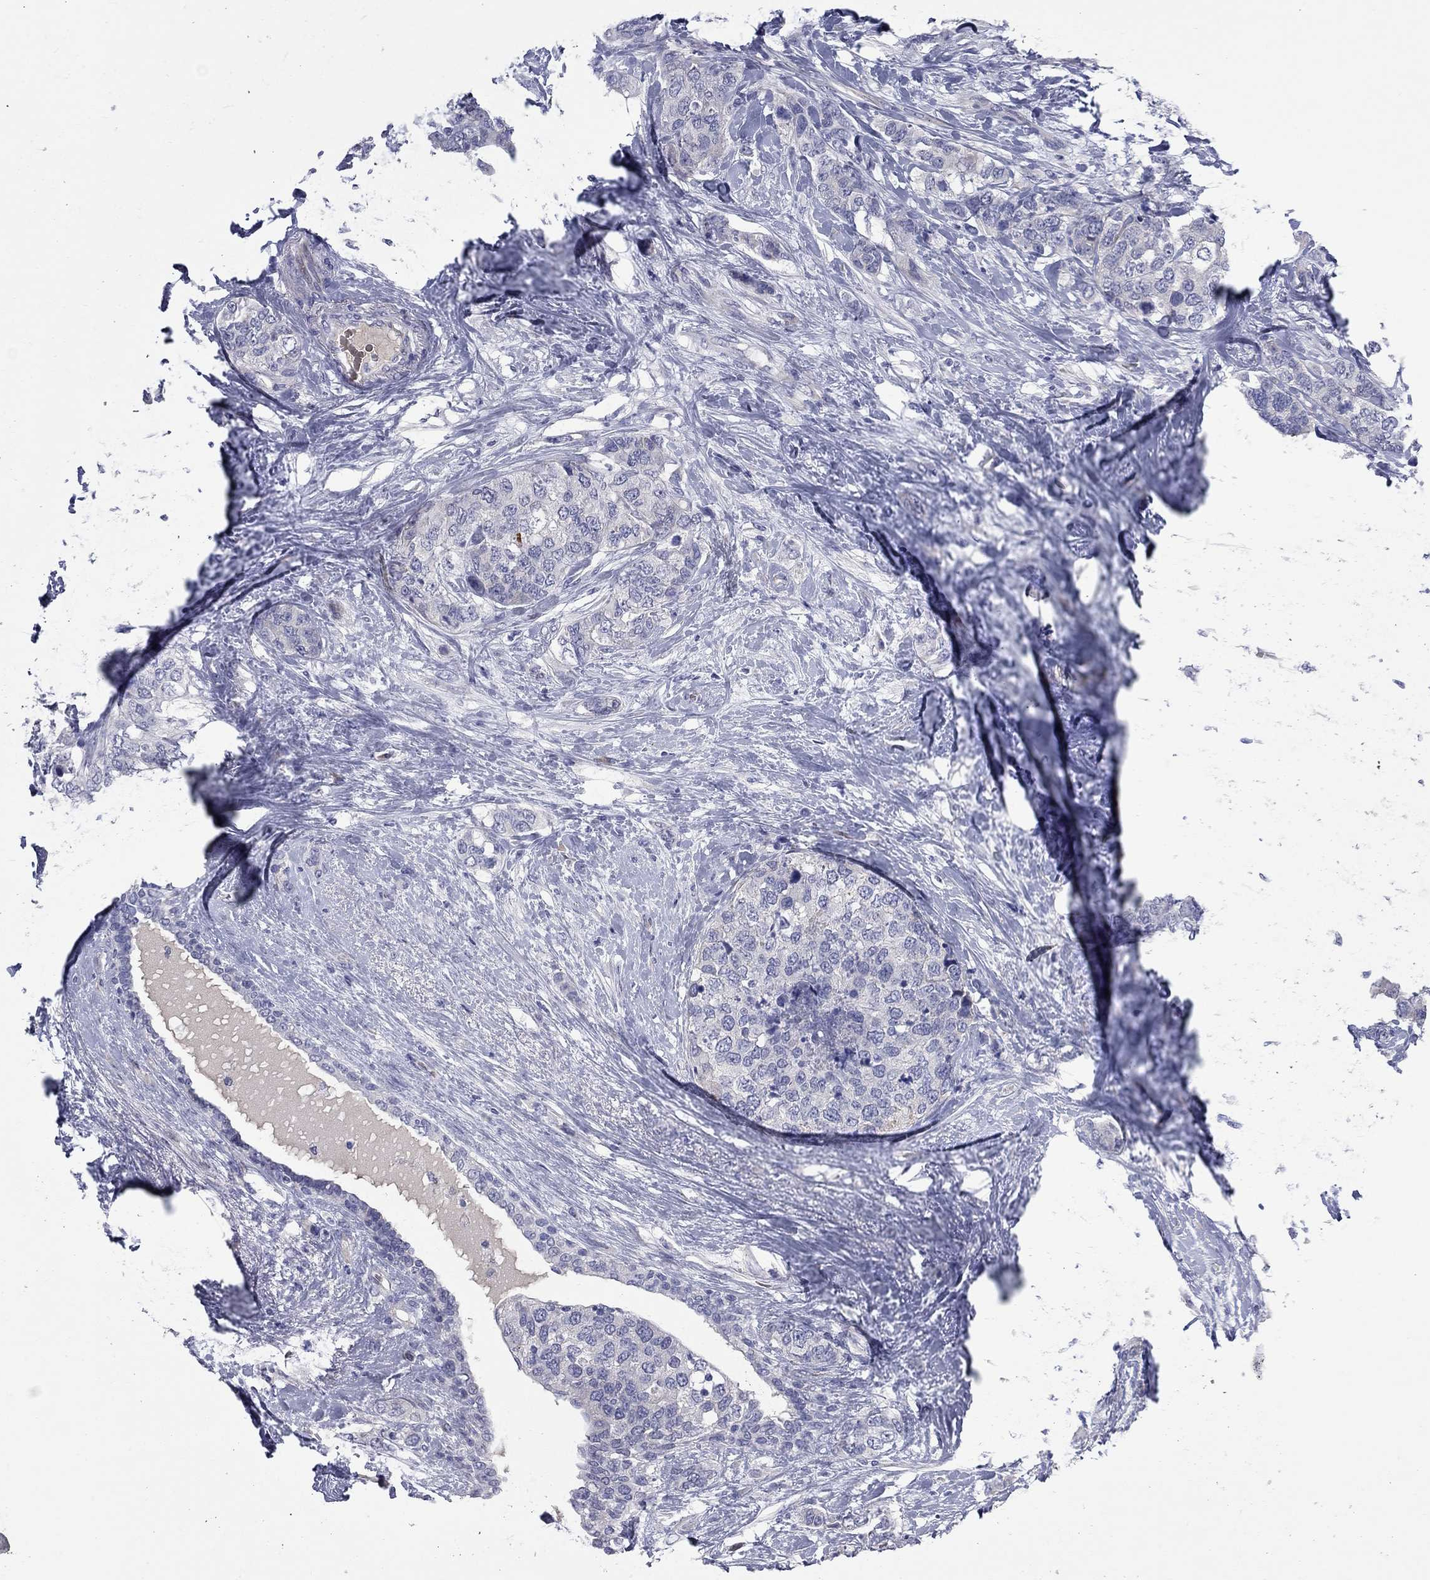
{"staining": {"intensity": "negative", "quantity": "none", "location": "none"}, "tissue": "breast cancer", "cell_type": "Tumor cells", "image_type": "cancer", "snomed": [{"axis": "morphology", "description": "Lobular carcinoma"}, {"axis": "topography", "description": "Breast"}], "caption": "Photomicrograph shows no protein staining in tumor cells of breast cancer (lobular carcinoma) tissue.", "gene": "UNC119B", "patient": {"sex": "female", "age": 59}}